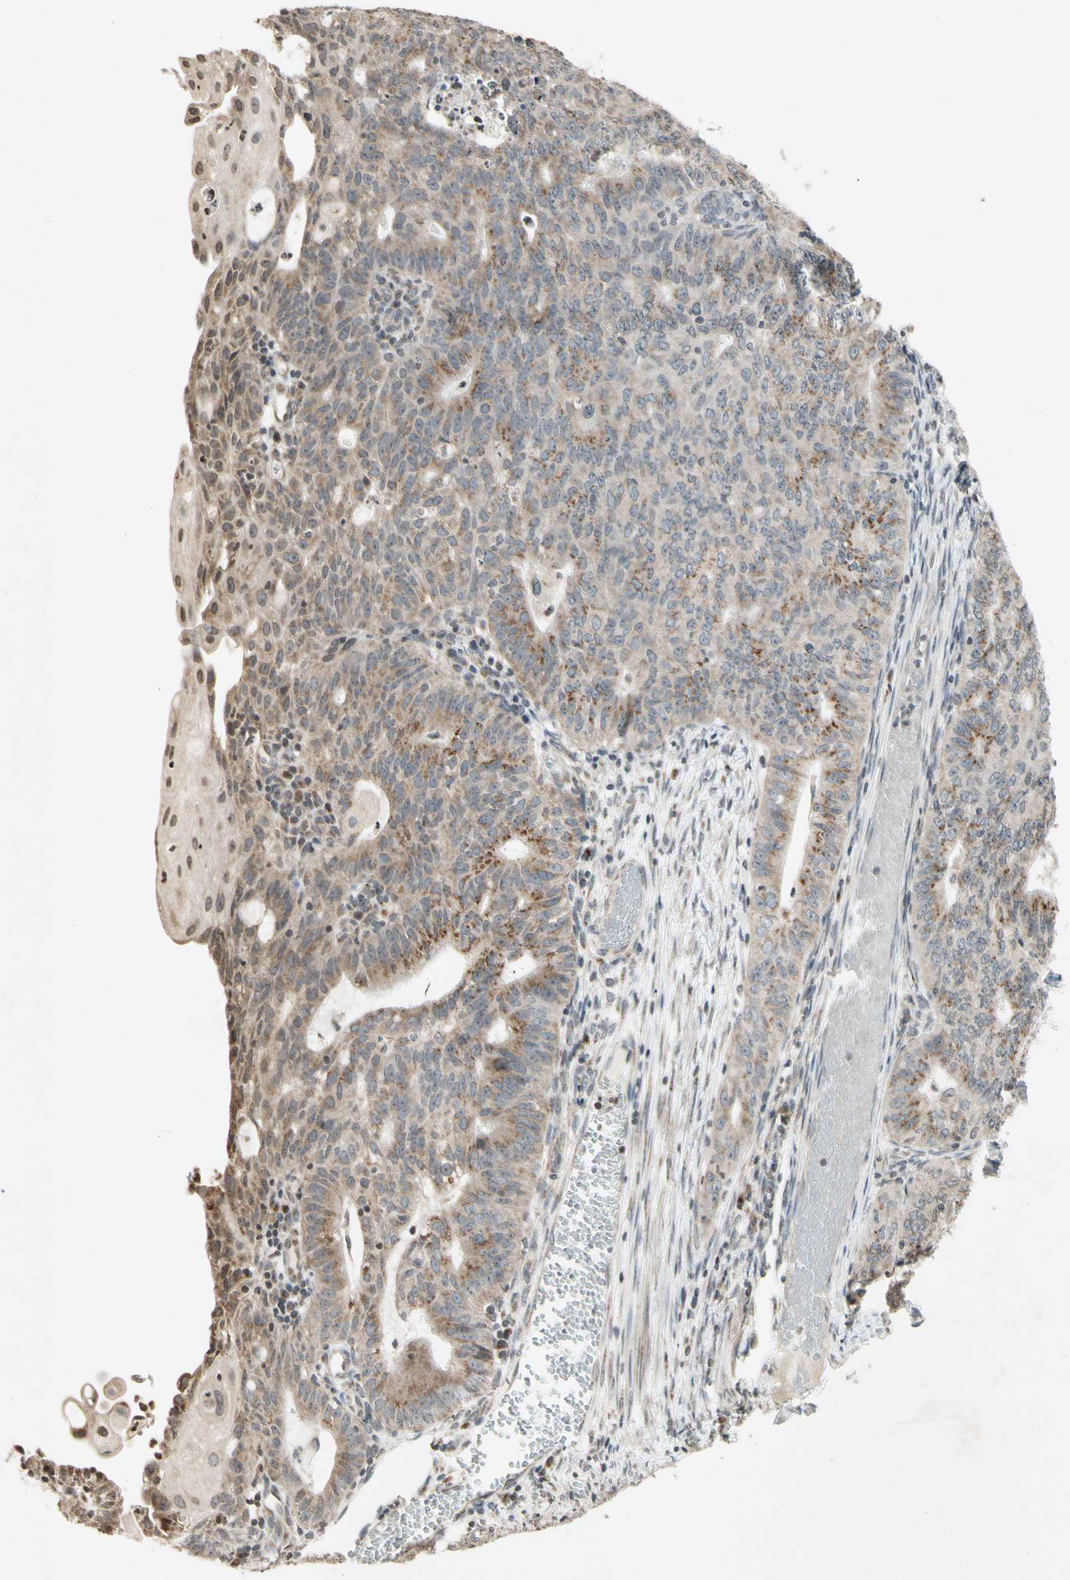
{"staining": {"intensity": "moderate", "quantity": "25%-75%", "location": "cytoplasmic/membranous"}, "tissue": "endometrial cancer", "cell_type": "Tumor cells", "image_type": "cancer", "snomed": [{"axis": "morphology", "description": "Adenocarcinoma, NOS"}, {"axis": "topography", "description": "Endometrium"}], "caption": "DAB (3,3'-diaminobenzidine) immunohistochemical staining of human adenocarcinoma (endometrial) exhibits moderate cytoplasmic/membranous protein staining in approximately 25%-75% of tumor cells.", "gene": "CCNI", "patient": {"sex": "female", "age": 32}}